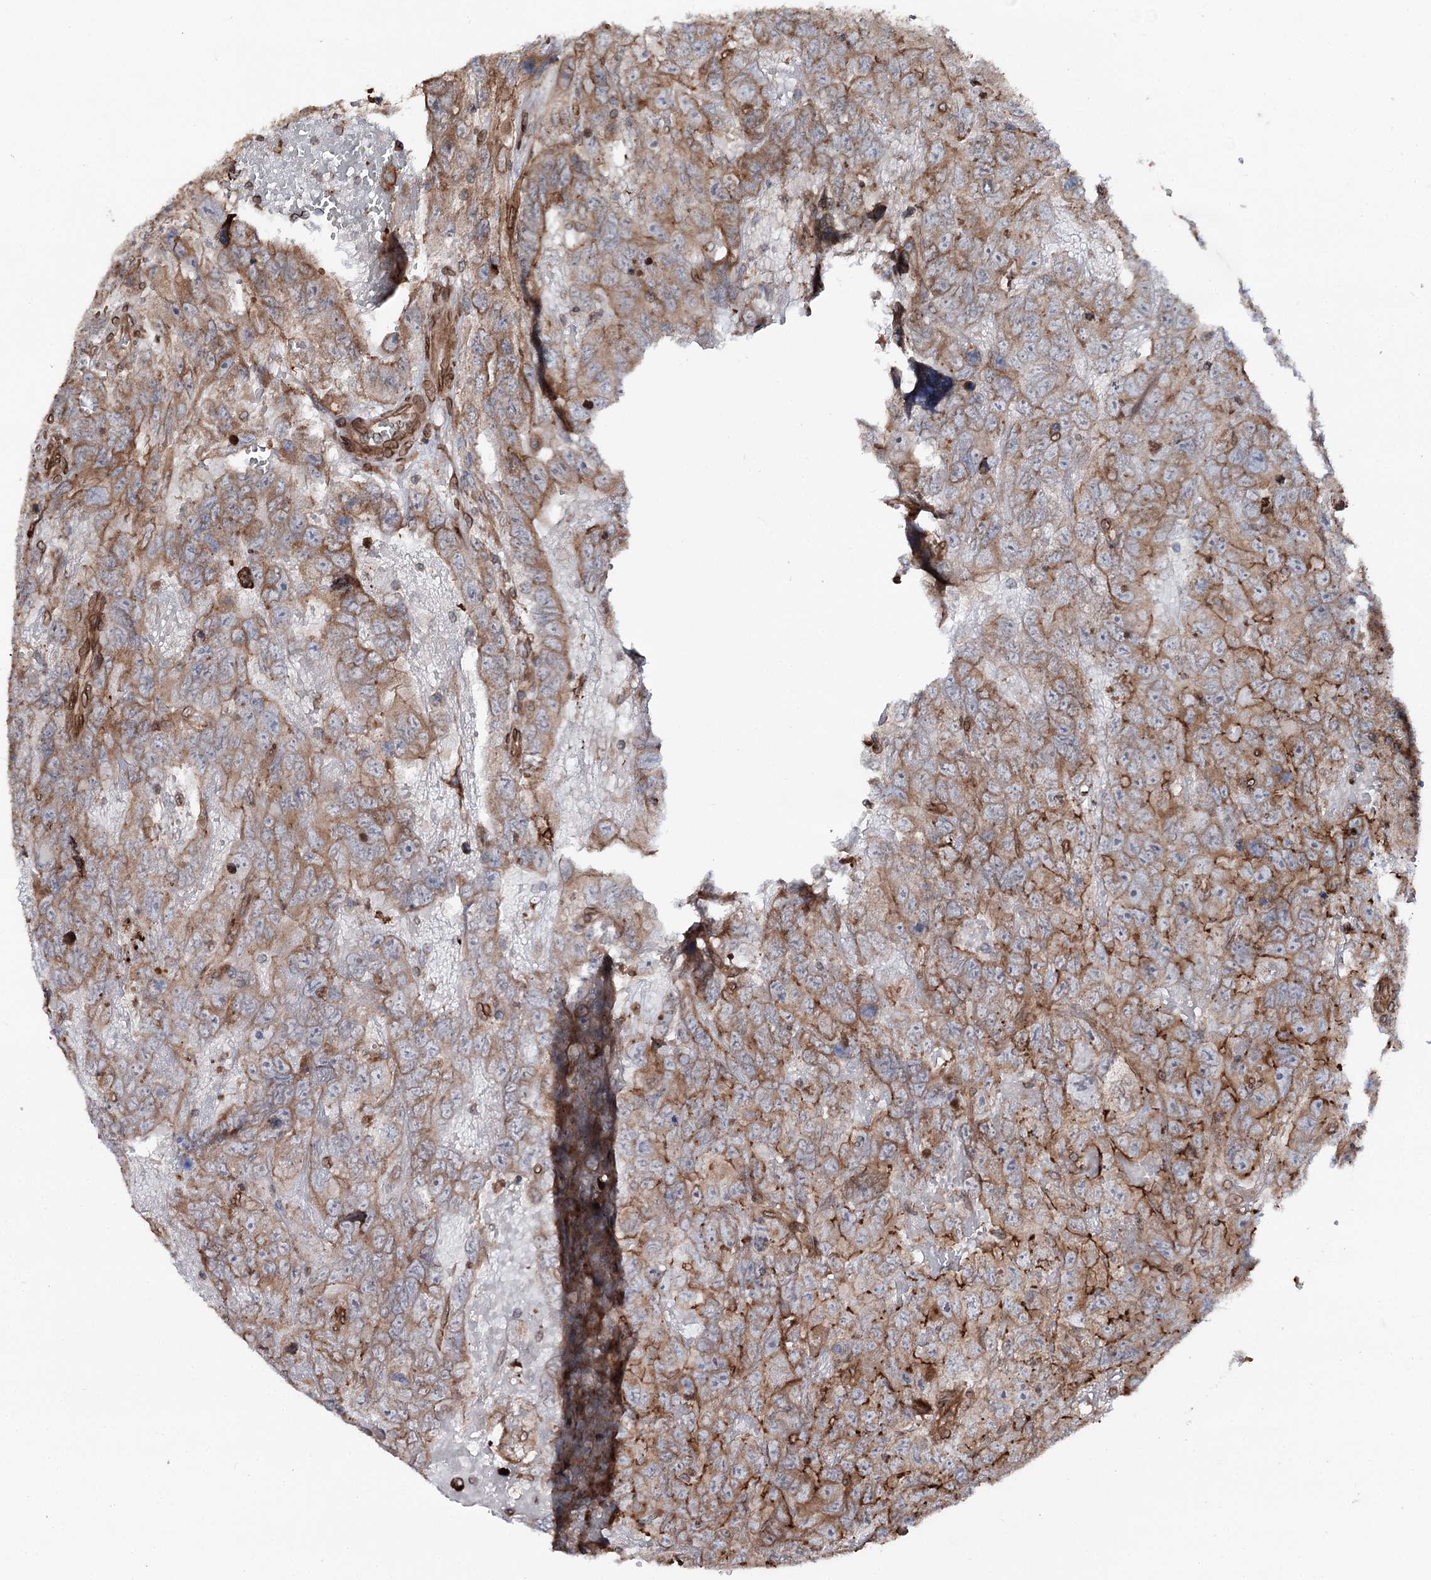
{"staining": {"intensity": "moderate", "quantity": ">75%", "location": "cytoplasmic/membranous"}, "tissue": "testis cancer", "cell_type": "Tumor cells", "image_type": "cancer", "snomed": [{"axis": "morphology", "description": "Carcinoma, Embryonal, NOS"}, {"axis": "topography", "description": "Testis"}], "caption": "Testis cancer (embryonal carcinoma) stained with DAB immunohistochemistry (IHC) reveals medium levels of moderate cytoplasmic/membranous expression in approximately >75% of tumor cells. (DAB IHC with brightfield microscopy, high magnification).", "gene": "FGFR1OP2", "patient": {"sex": "male", "age": 45}}